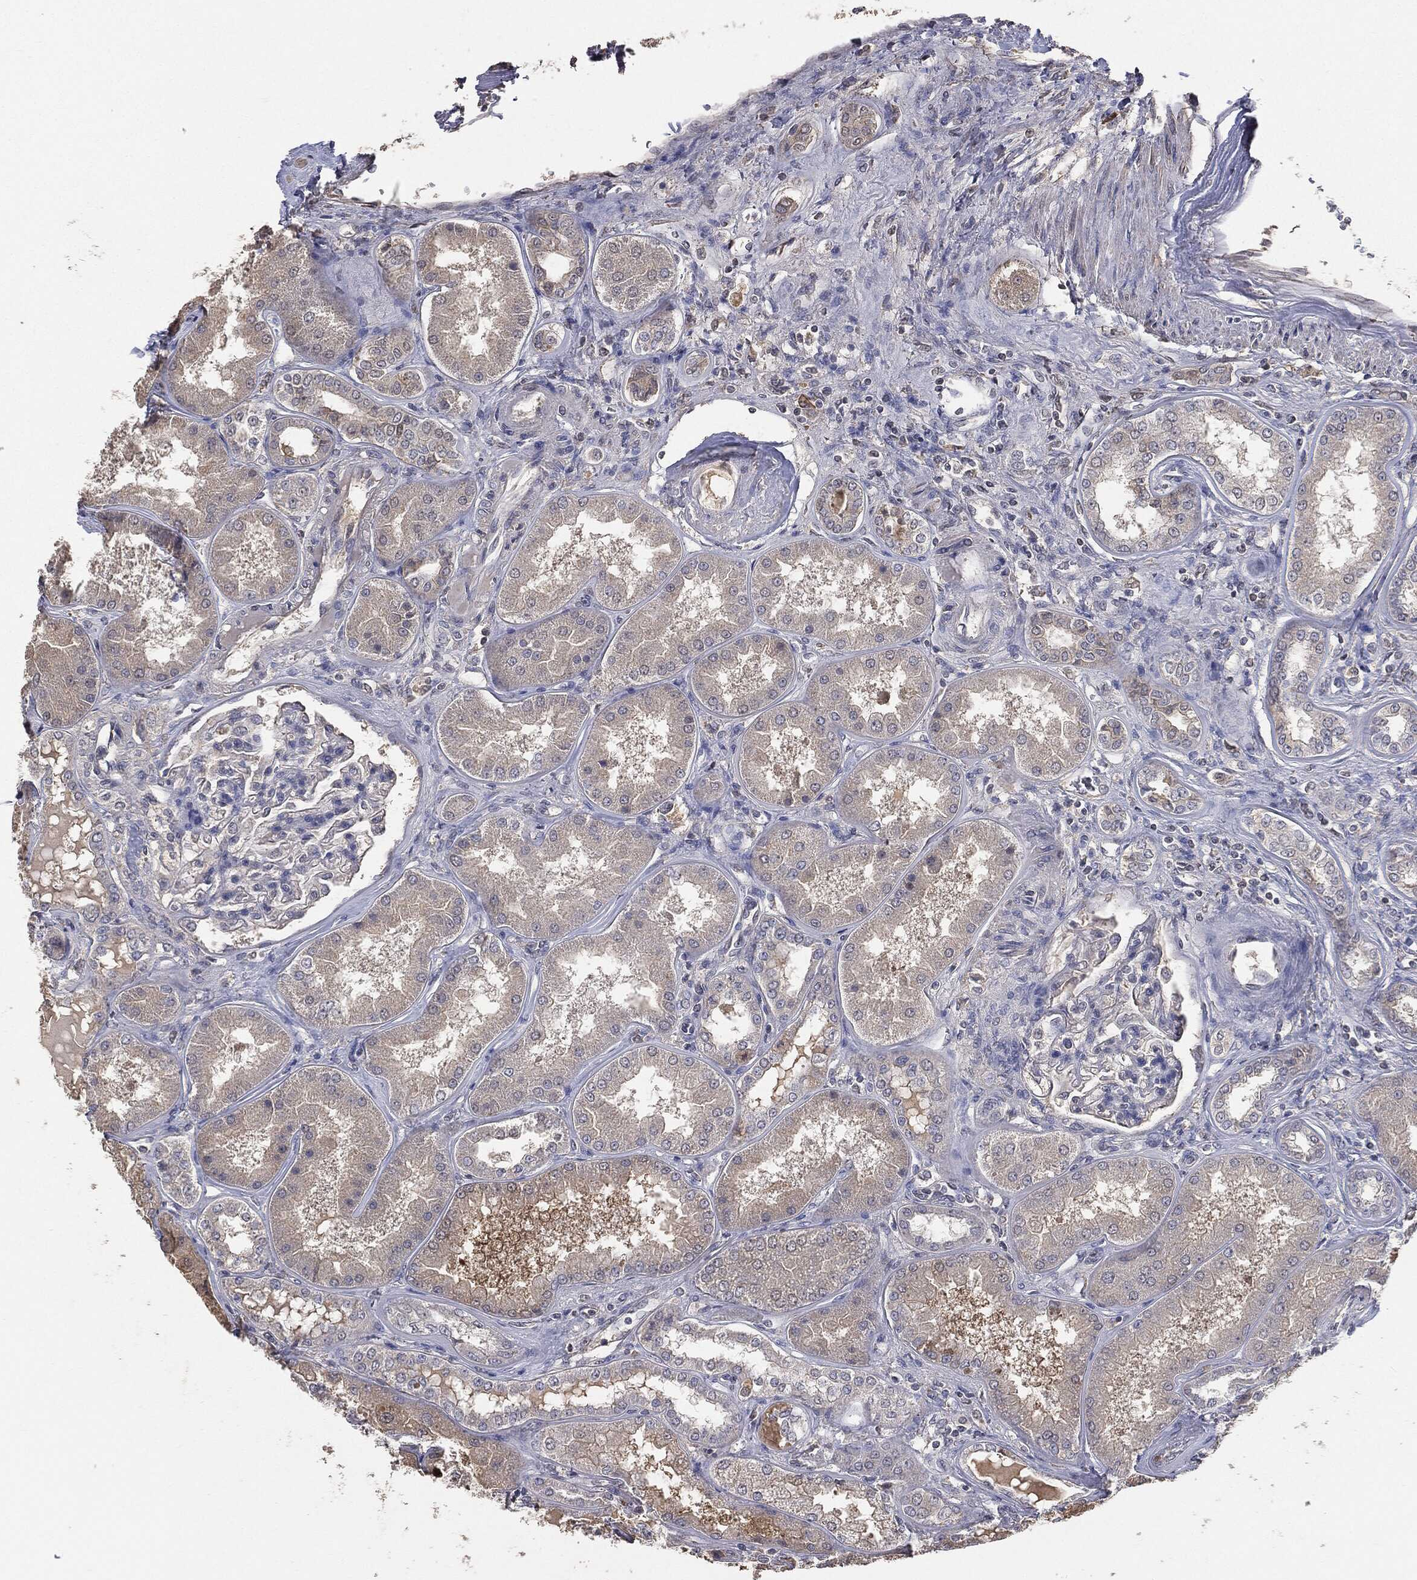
{"staining": {"intensity": "negative", "quantity": "none", "location": "none"}, "tissue": "kidney", "cell_type": "Cells in glomeruli", "image_type": "normal", "snomed": [{"axis": "morphology", "description": "Normal tissue, NOS"}, {"axis": "topography", "description": "Kidney"}], "caption": "IHC of unremarkable kidney exhibits no positivity in cells in glomeruli.", "gene": "SNAP25", "patient": {"sex": "female", "age": 56}}